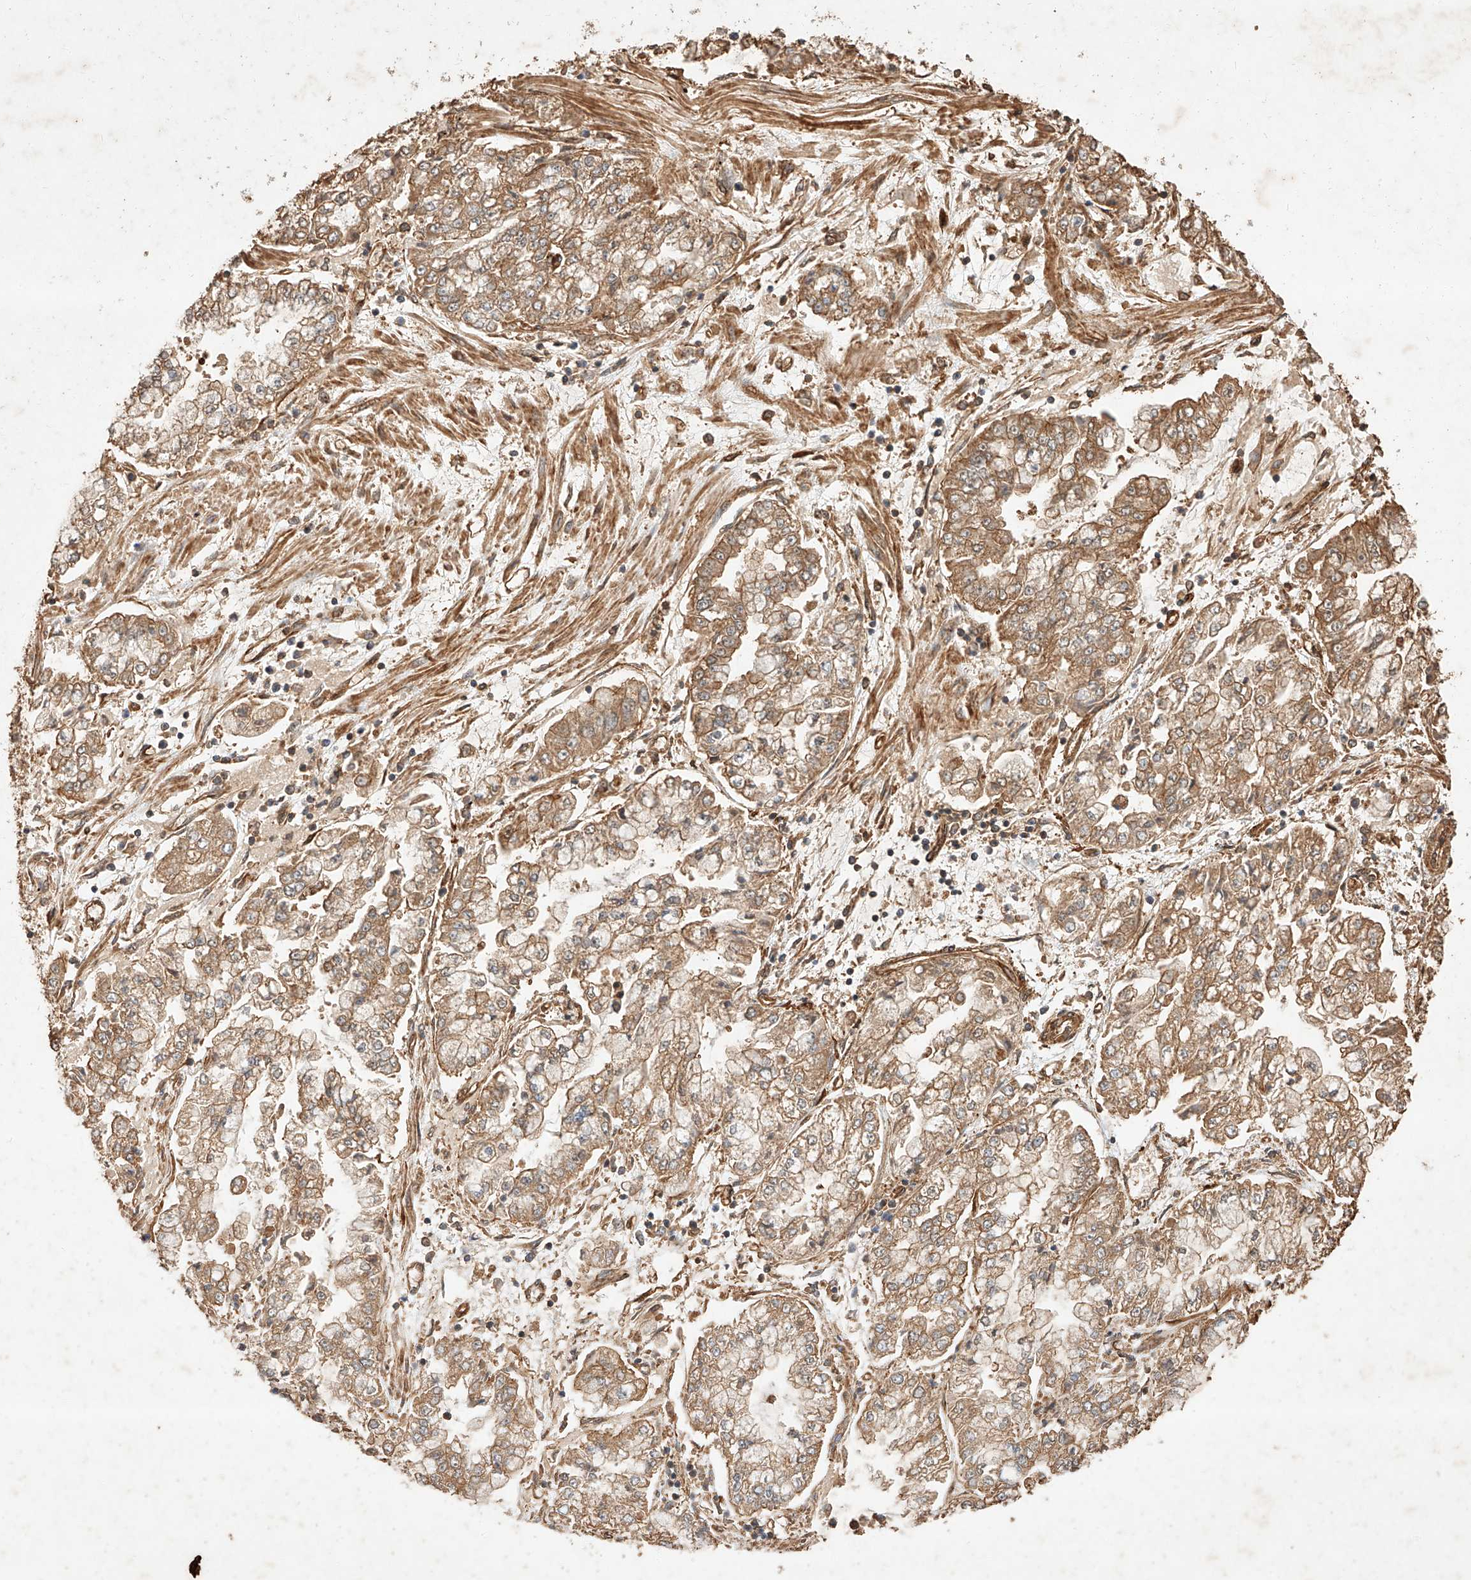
{"staining": {"intensity": "moderate", "quantity": ">75%", "location": "cytoplasmic/membranous"}, "tissue": "stomach cancer", "cell_type": "Tumor cells", "image_type": "cancer", "snomed": [{"axis": "morphology", "description": "Adenocarcinoma, NOS"}, {"axis": "topography", "description": "Stomach"}], "caption": "Protein positivity by immunohistochemistry reveals moderate cytoplasmic/membranous staining in about >75% of tumor cells in stomach cancer (adenocarcinoma).", "gene": "GHDC", "patient": {"sex": "male", "age": 76}}